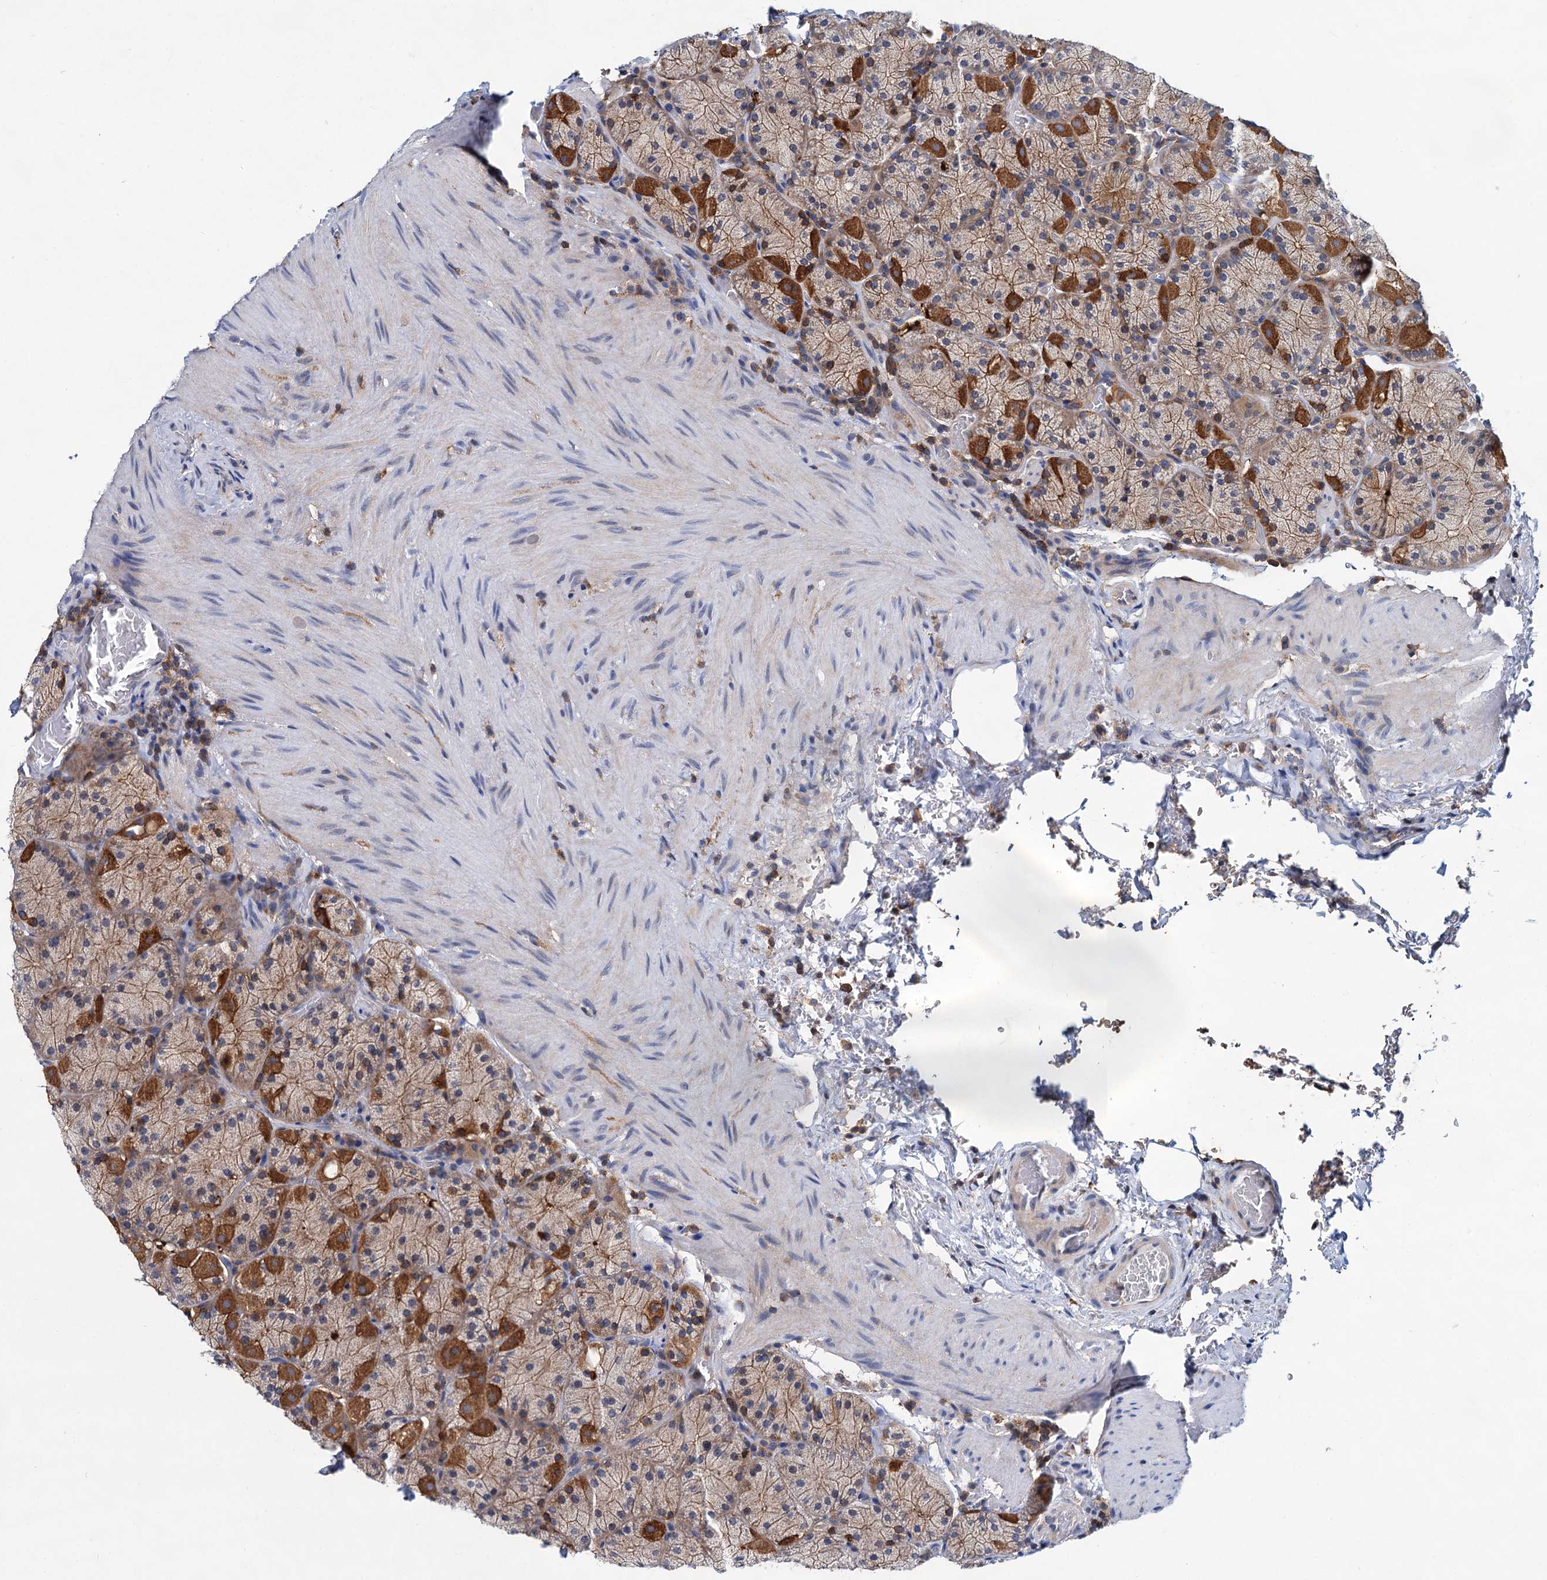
{"staining": {"intensity": "strong", "quantity": ">75%", "location": "cytoplasmic/membranous"}, "tissue": "stomach", "cell_type": "Glandular cells", "image_type": "normal", "snomed": [{"axis": "morphology", "description": "Normal tissue, NOS"}, {"axis": "topography", "description": "Stomach, upper"}, {"axis": "topography", "description": "Stomach, lower"}], "caption": "Stomach stained for a protein demonstrates strong cytoplasmic/membranous positivity in glandular cells.", "gene": "LRCH4", "patient": {"sex": "male", "age": 80}}